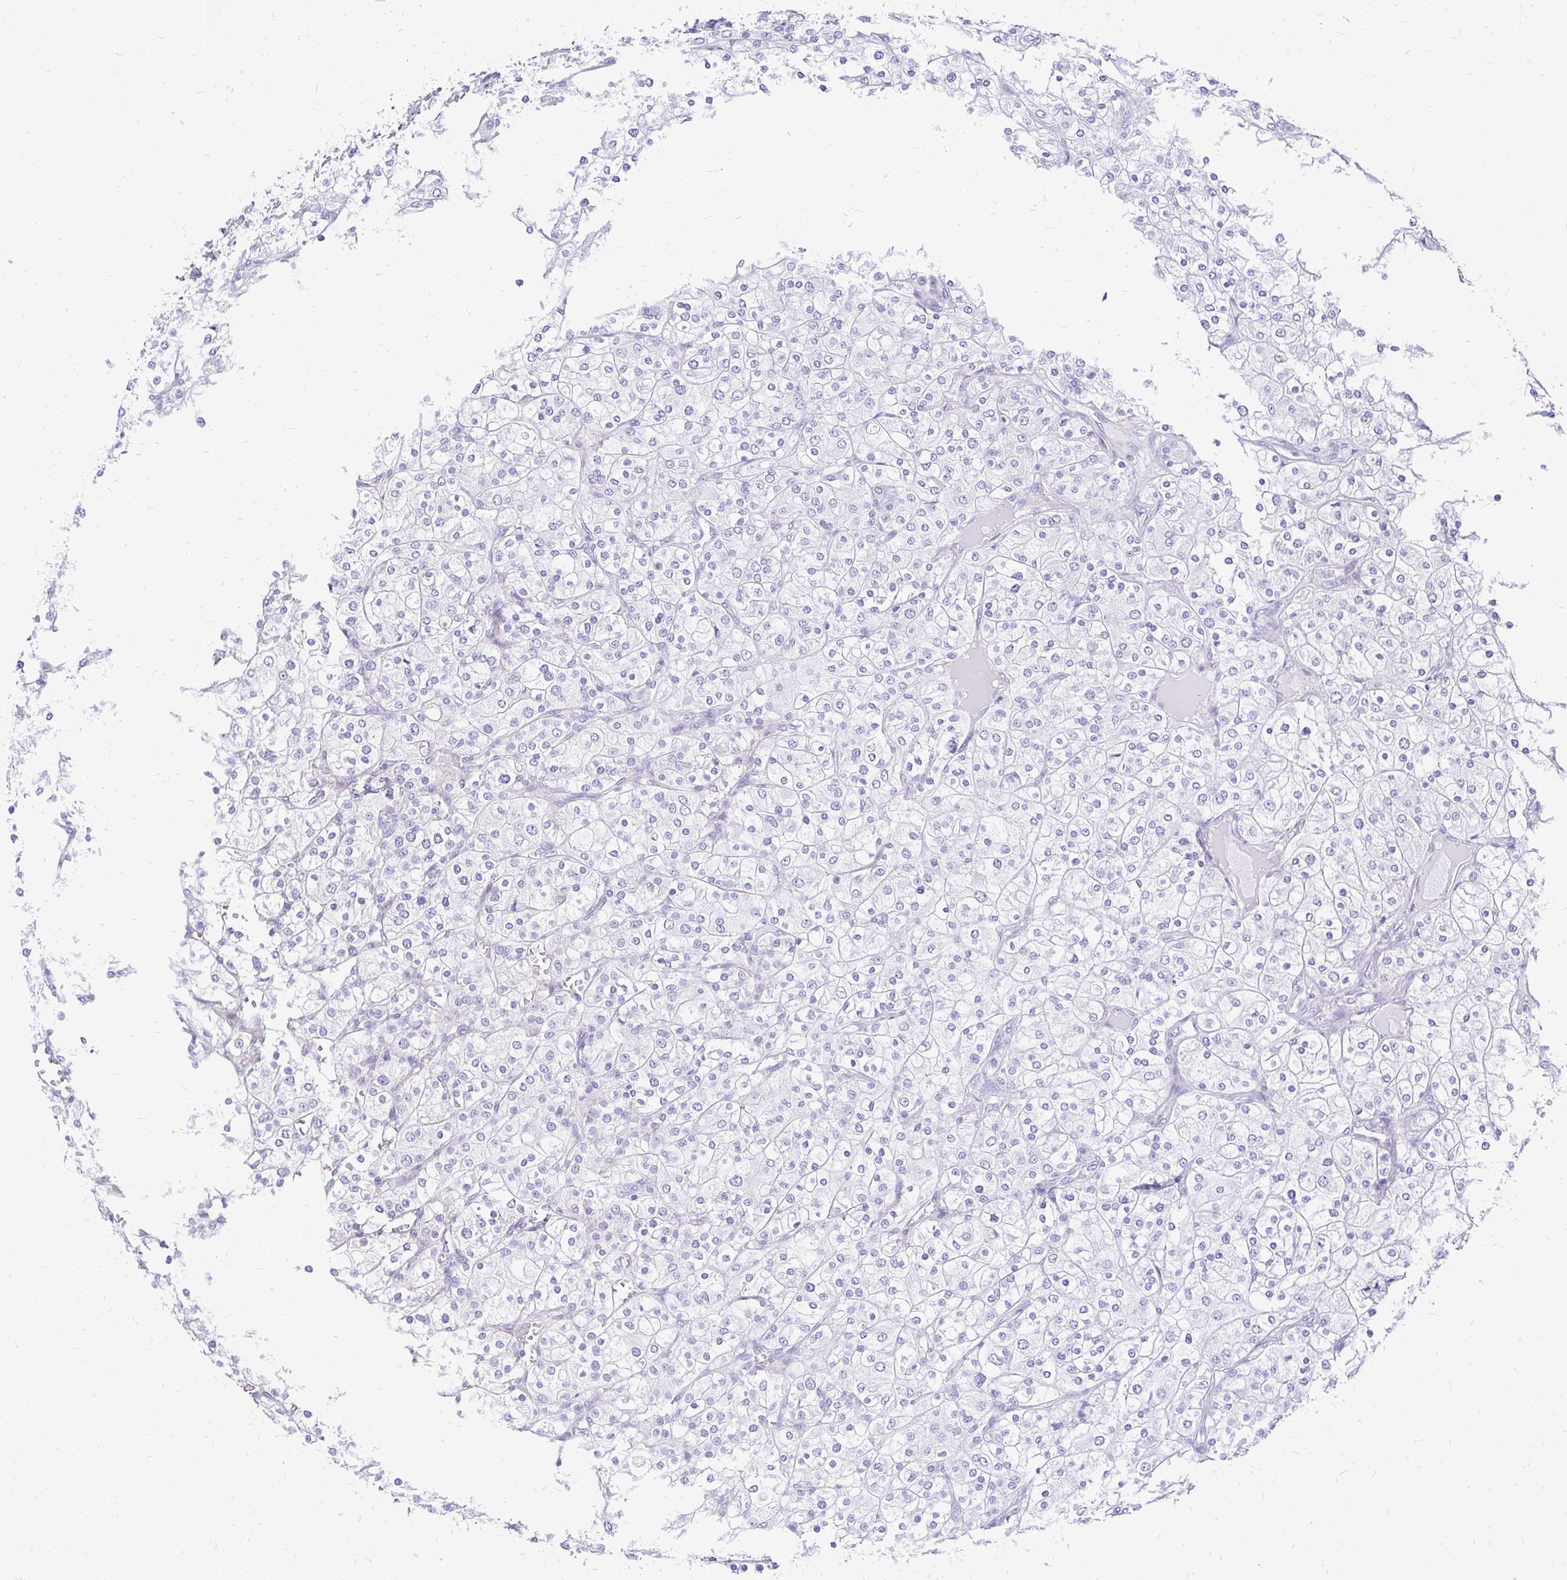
{"staining": {"intensity": "negative", "quantity": "none", "location": "none"}, "tissue": "renal cancer", "cell_type": "Tumor cells", "image_type": "cancer", "snomed": [{"axis": "morphology", "description": "Adenocarcinoma, NOS"}, {"axis": "topography", "description": "Kidney"}], "caption": "This is an immunohistochemistry (IHC) histopathology image of human renal cancer. There is no expression in tumor cells.", "gene": "FAM83C", "patient": {"sex": "male", "age": 80}}